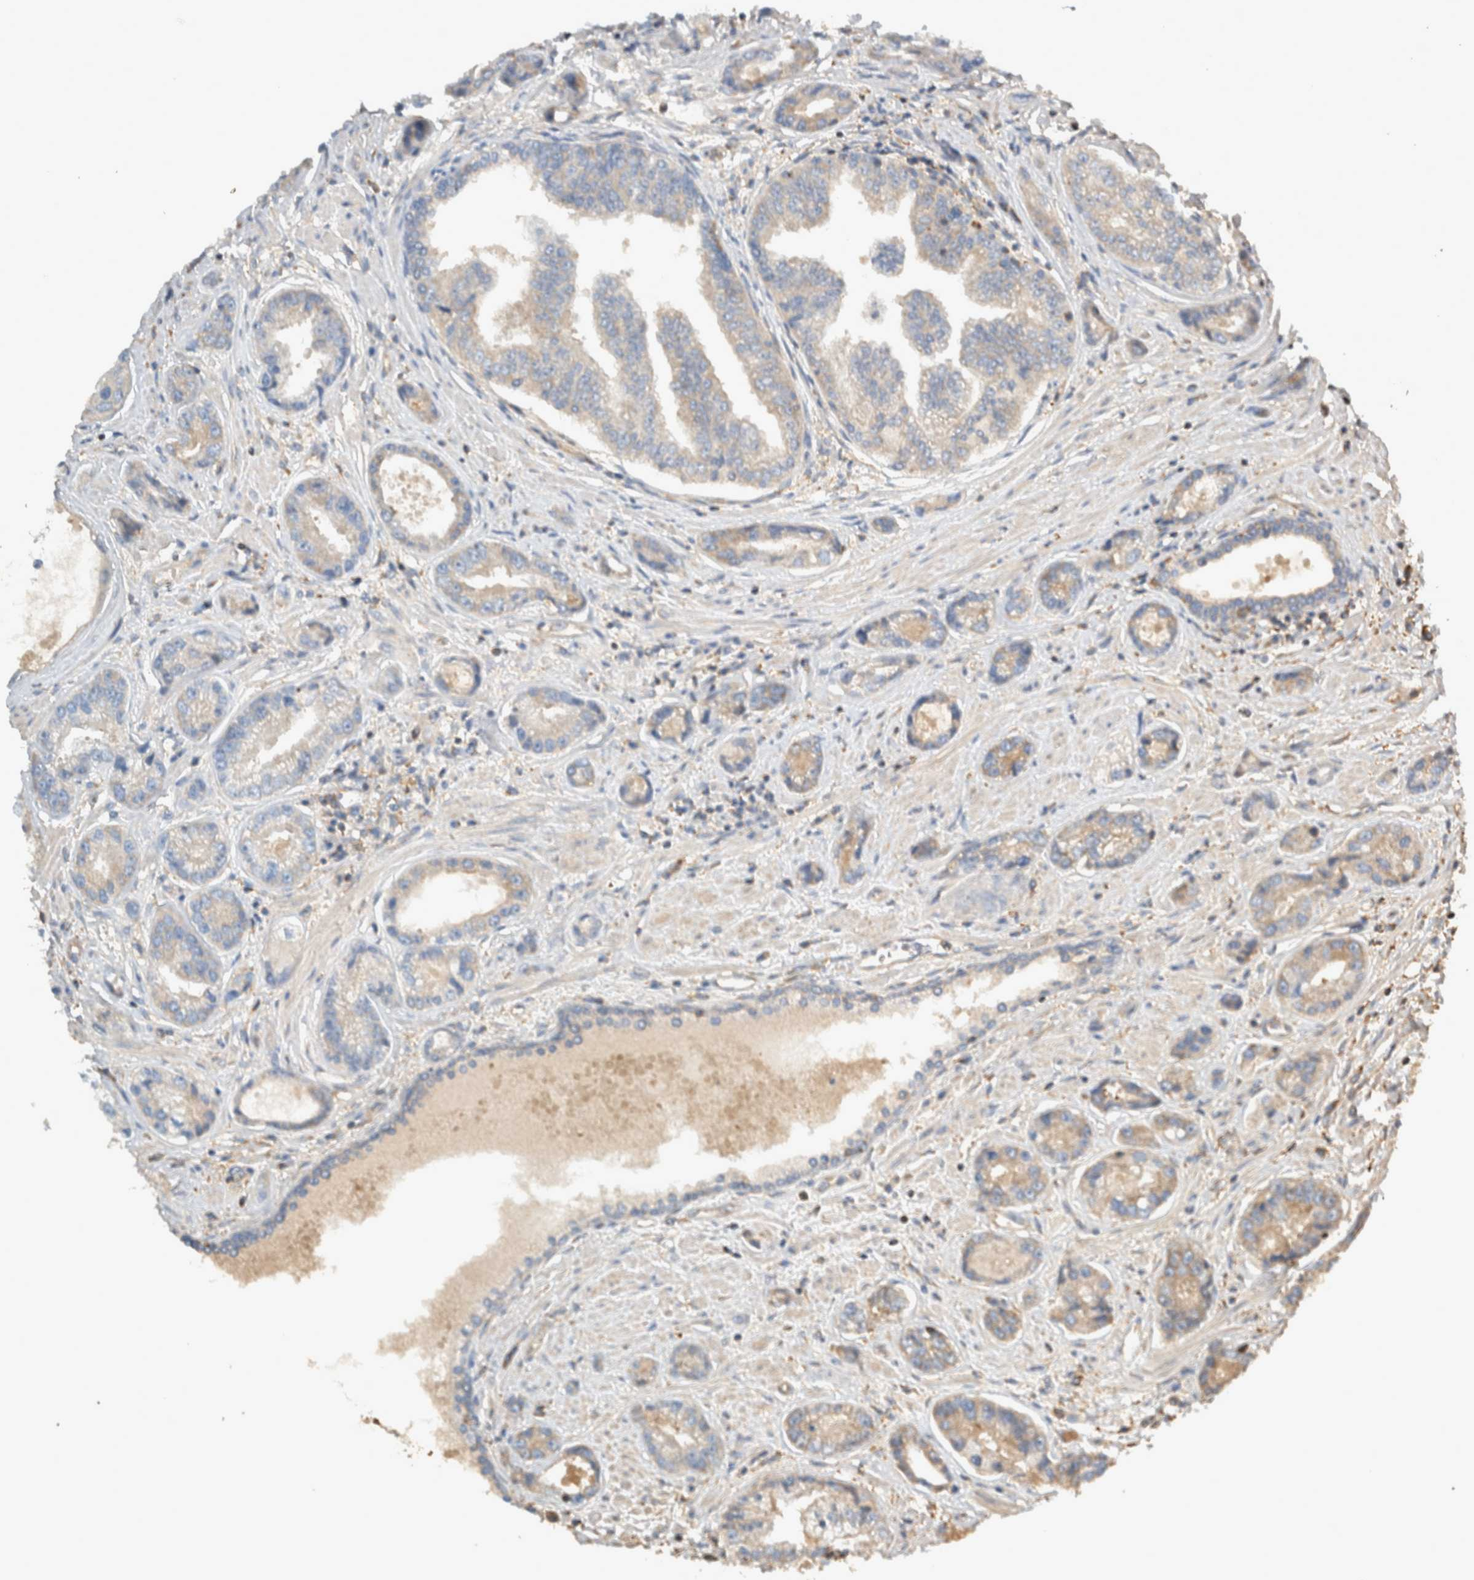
{"staining": {"intensity": "weak", "quantity": "25%-75%", "location": "cytoplasmic/membranous"}, "tissue": "prostate cancer", "cell_type": "Tumor cells", "image_type": "cancer", "snomed": [{"axis": "morphology", "description": "Adenocarcinoma, High grade"}, {"axis": "topography", "description": "Prostate"}], "caption": "A brown stain highlights weak cytoplasmic/membranous expression of a protein in prostate cancer tumor cells.", "gene": "EIF4G3", "patient": {"sex": "male", "age": 61}}